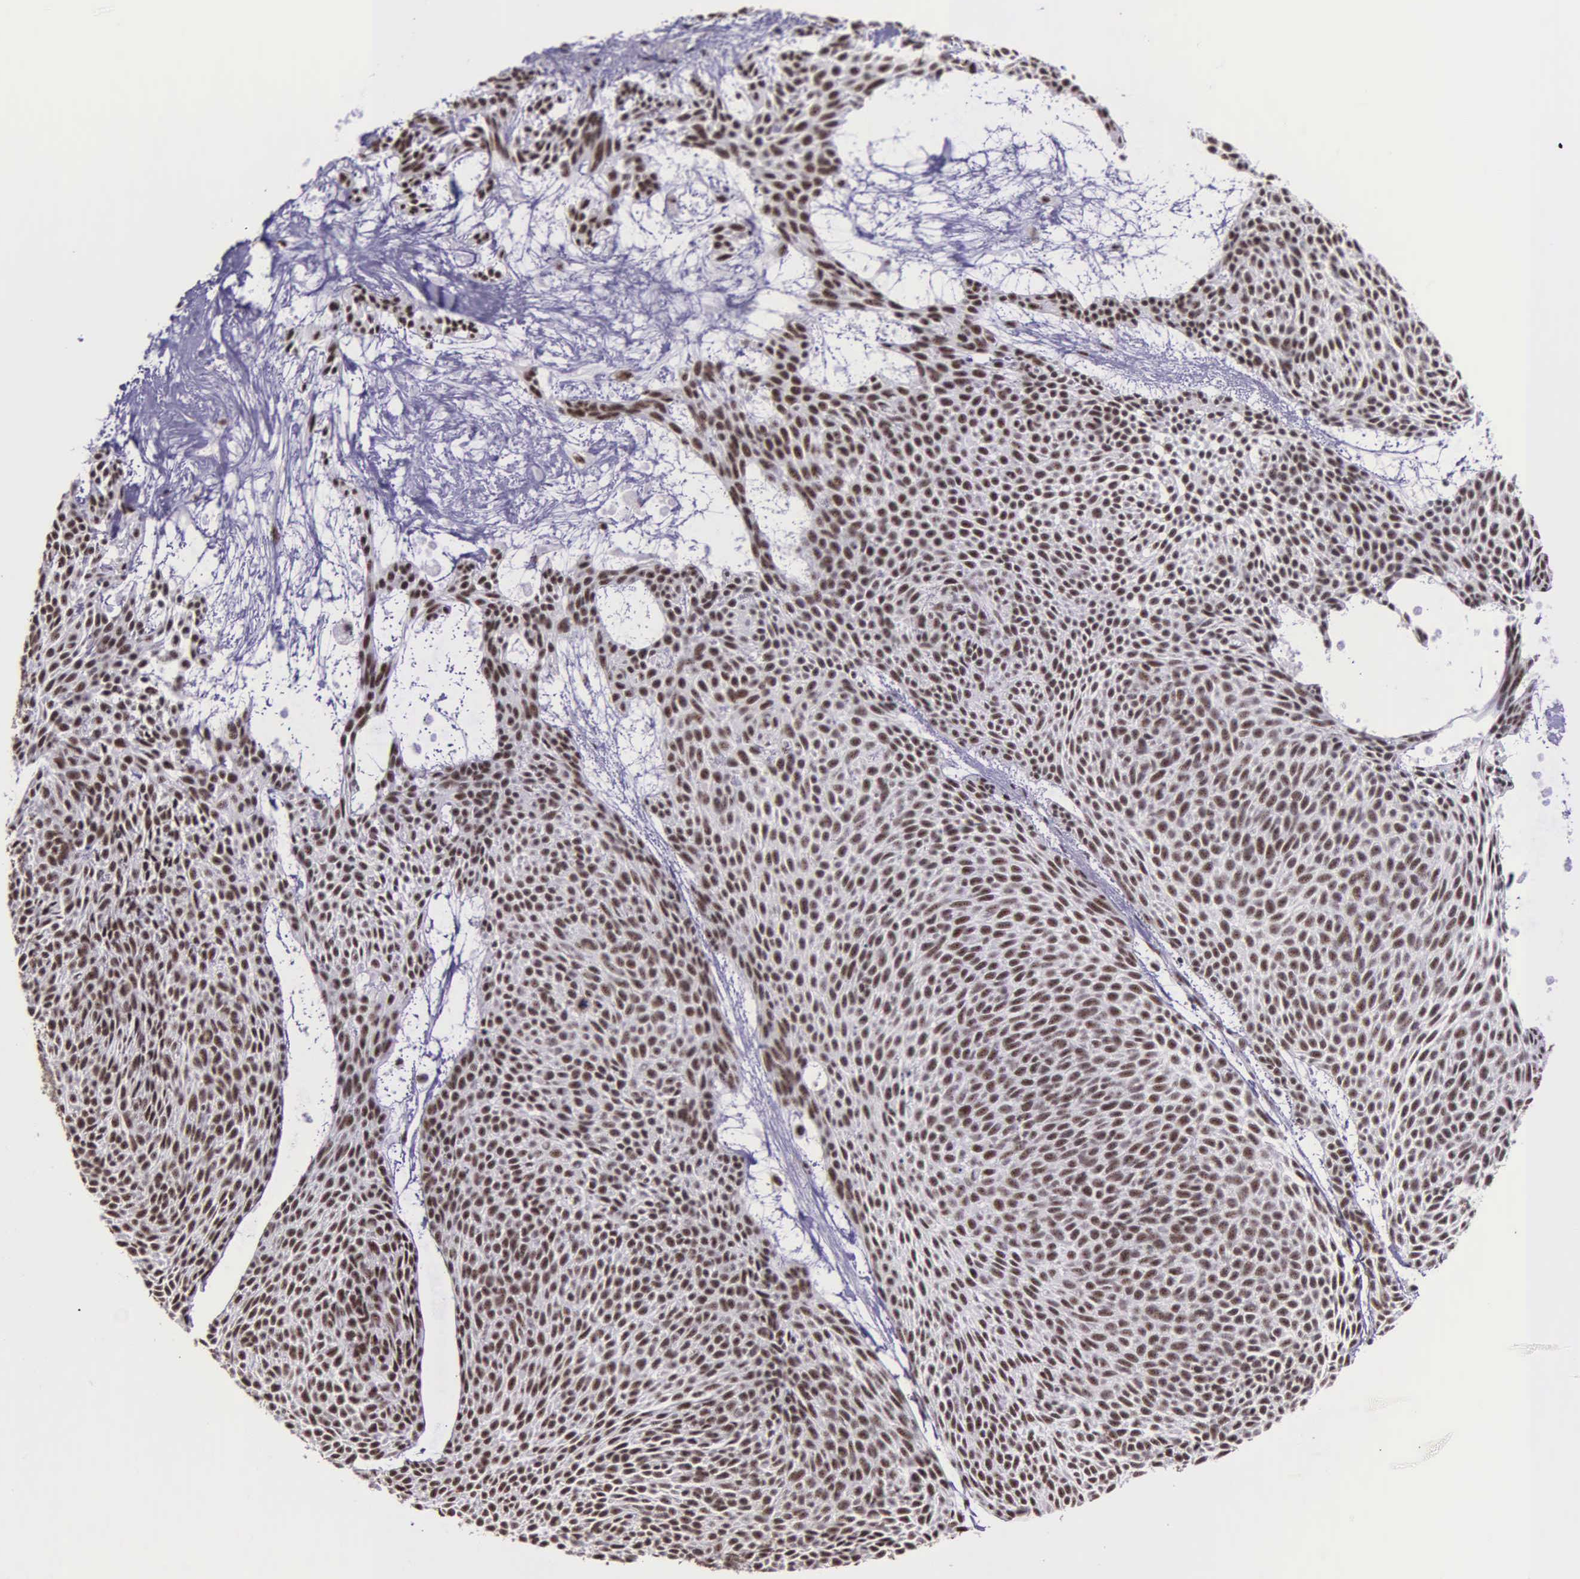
{"staining": {"intensity": "moderate", "quantity": ">75%", "location": "nuclear"}, "tissue": "skin cancer", "cell_type": "Tumor cells", "image_type": "cancer", "snomed": [{"axis": "morphology", "description": "Basal cell carcinoma"}, {"axis": "topography", "description": "Skin"}], "caption": "Human skin basal cell carcinoma stained for a protein (brown) demonstrates moderate nuclear positive expression in about >75% of tumor cells.", "gene": "FAM47A", "patient": {"sex": "male", "age": 84}}